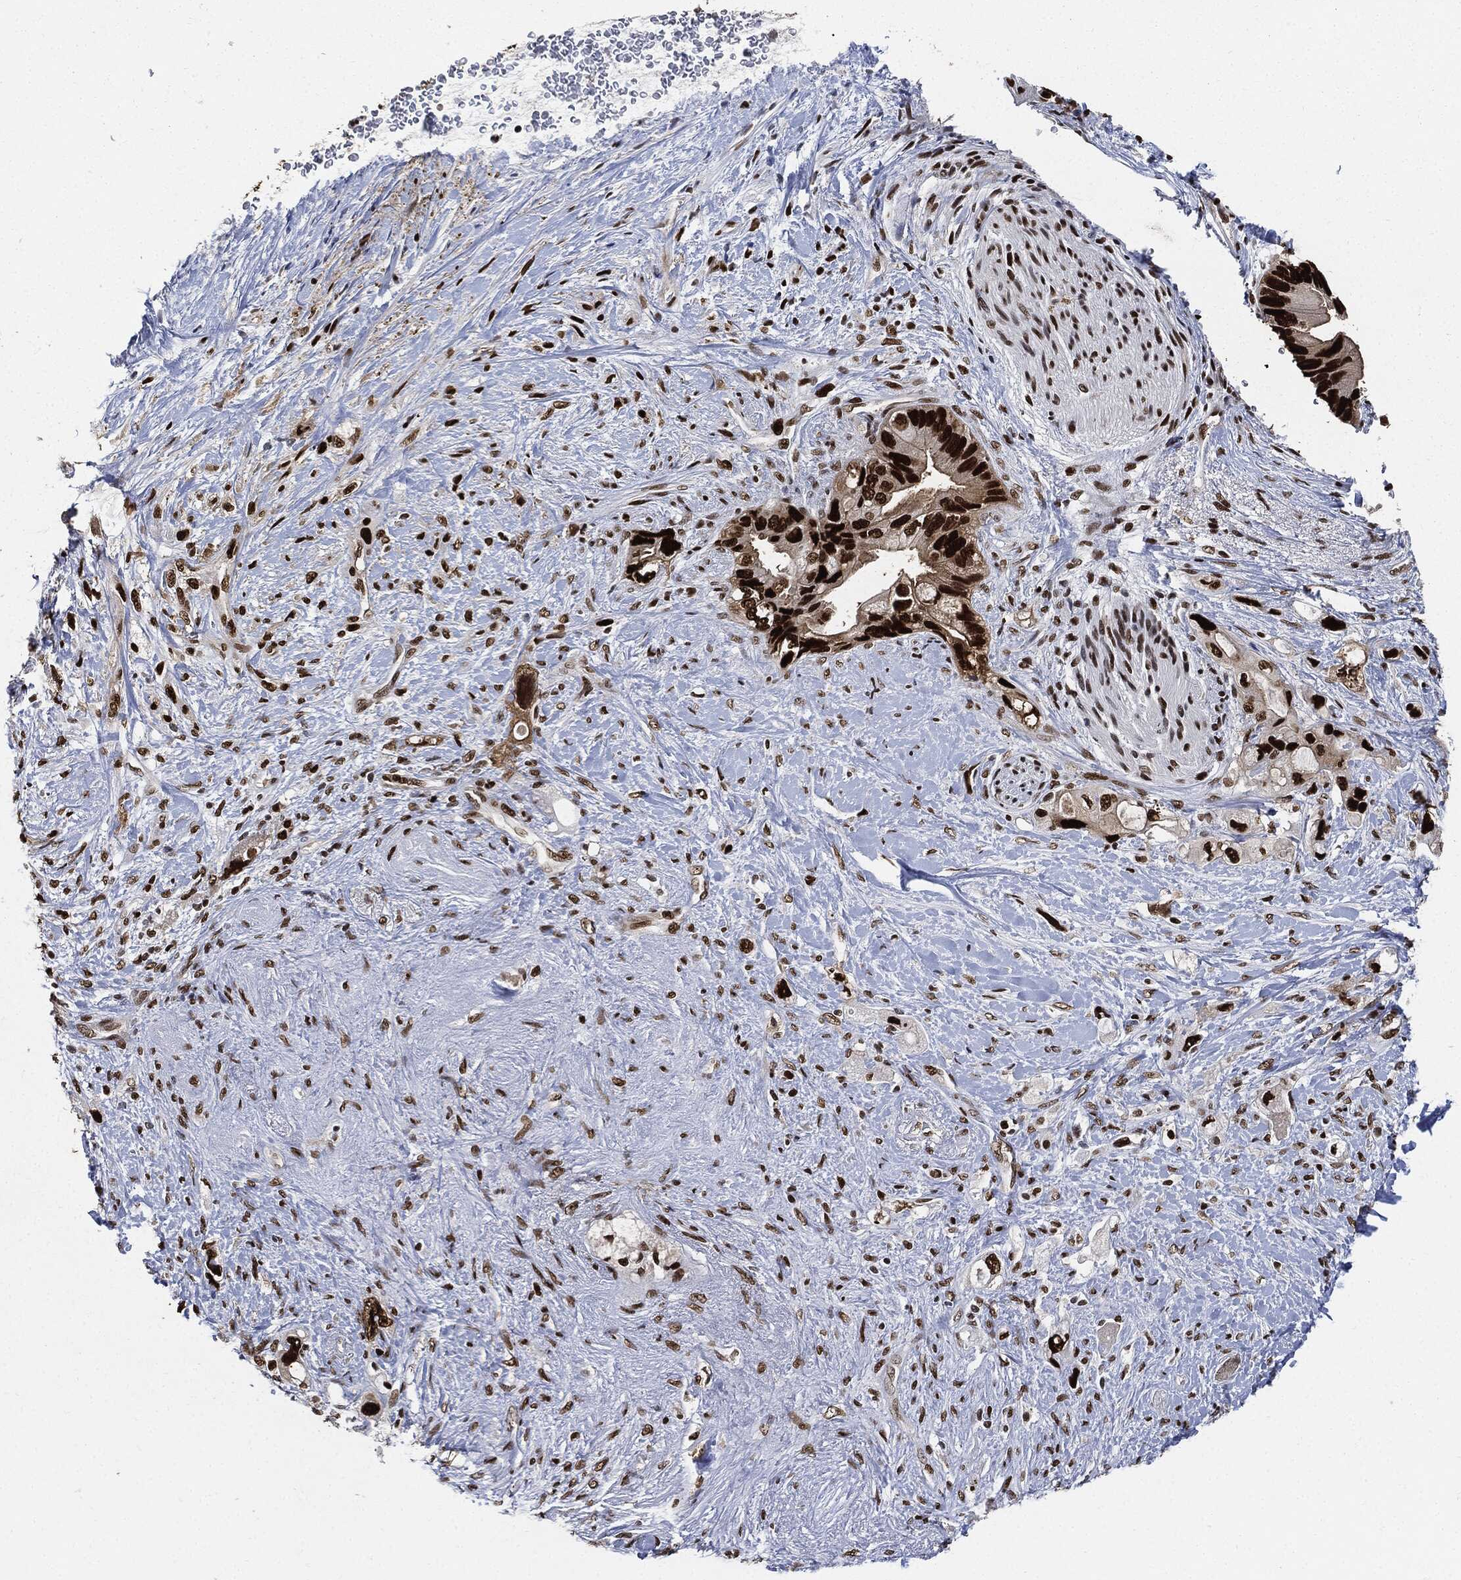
{"staining": {"intensity": "strong", "quantity": ">75%", "location": "nuclear"}, "tissue": "pancreatic cancer", "cell_type": "Tumor cells", "image_type": "cancer", "snomed": [{"axis": "morphology", "description": "Adenocarcinoma, NOS"}, {"axis": "topography", "description": "Pancreas"}], "caption": "A micrograph showing strong nuclear positivity in approximately >75% of tumor cells in pancreatic adenocarcinoma, as visualized by brown immunohistochemical staining.", "gene": "PCNA", "patient": {"sex": "female", "age": 56}}